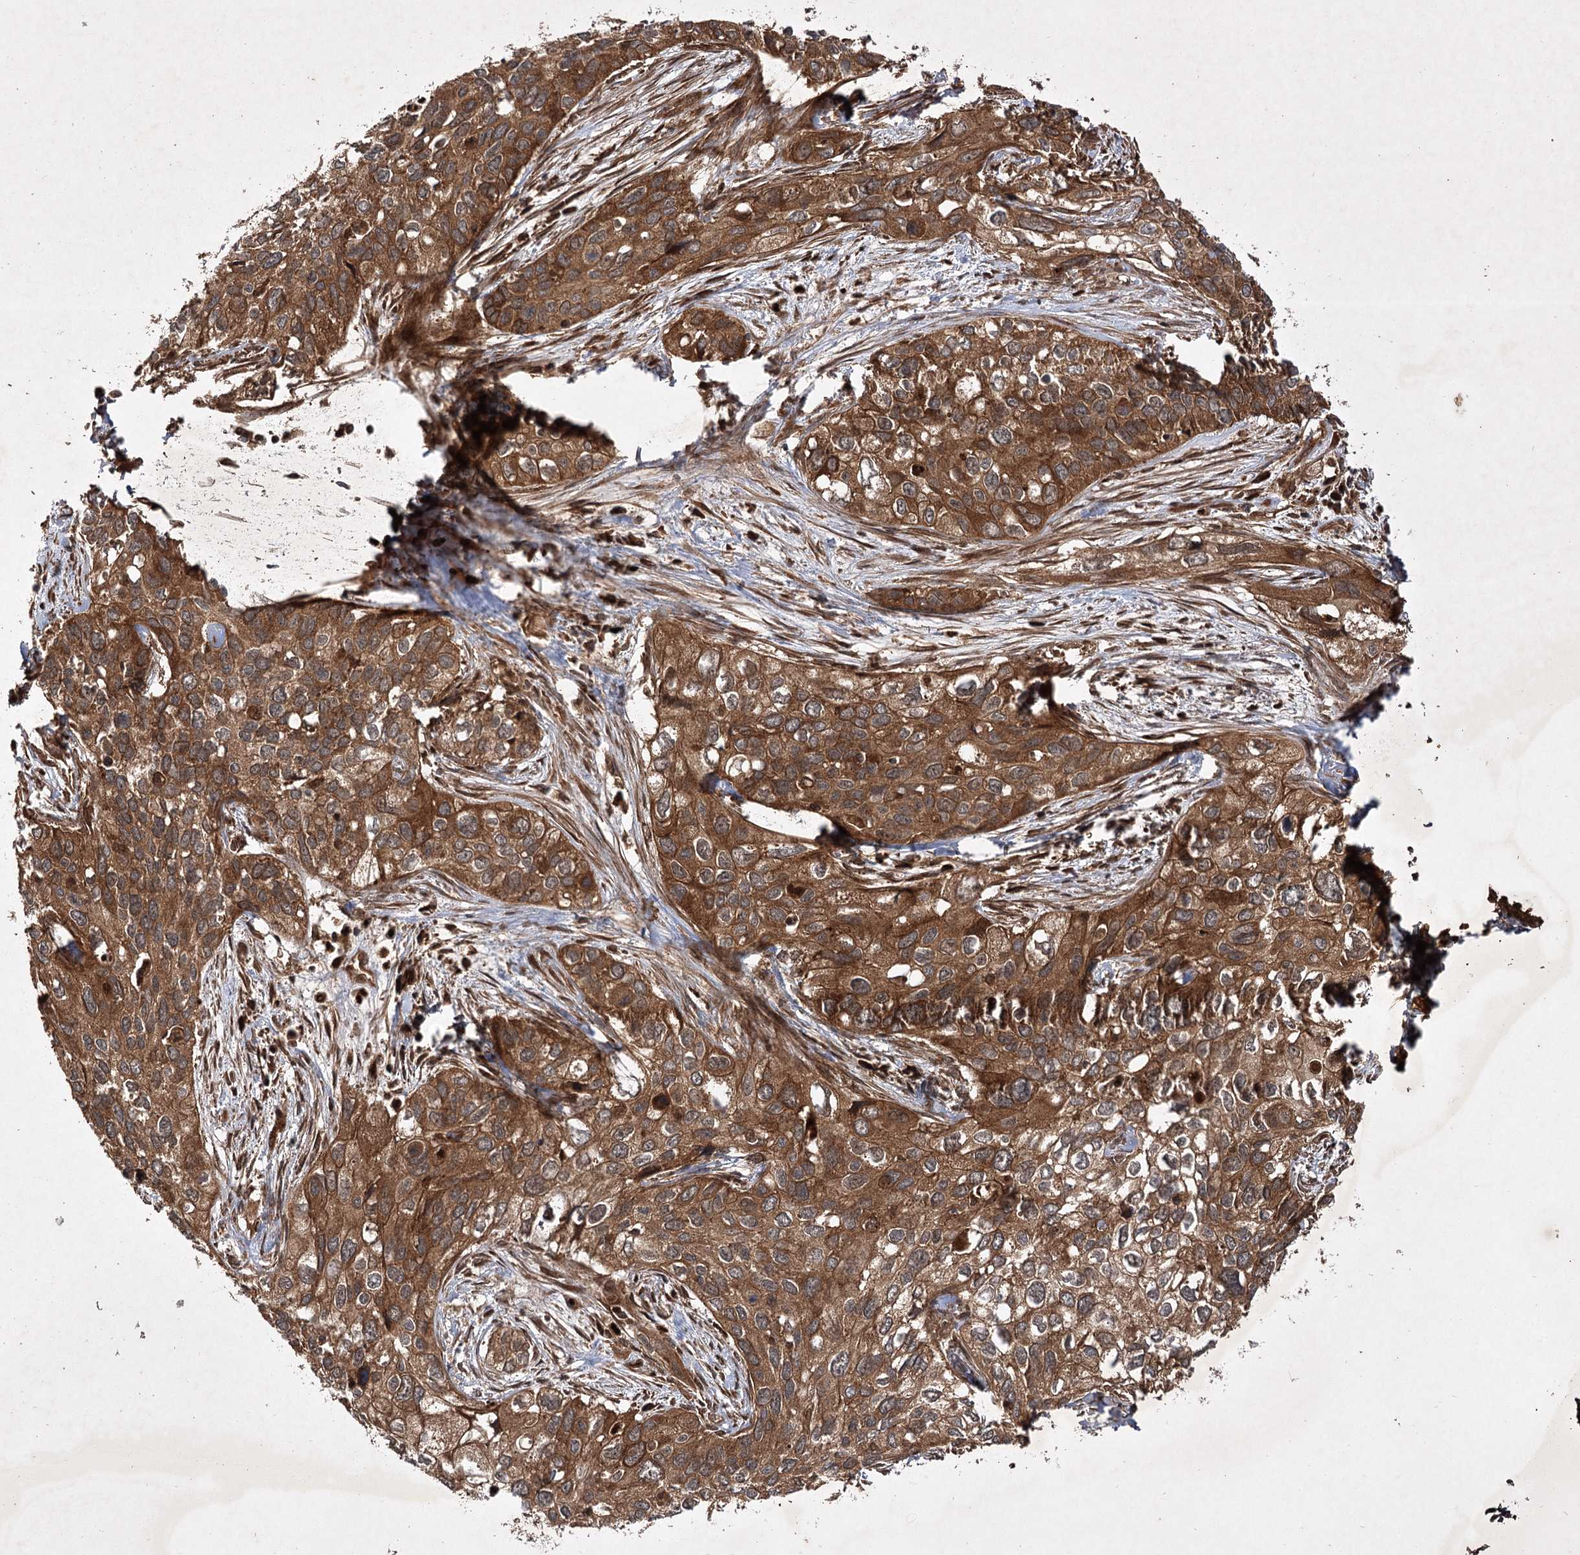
{"staining": {"intensity": "moderate", "quantity": ">75%", "location": "cytoplasmic/membranous"}, "tissue": "cervical cancer", "cell_type": "Tumor cells", "image_type": "cancer", "snomed": [{"axis": "morphology", "description": "Squamous cell carcinoma, NOS"}, {"axis": "topography", "description": "Cervix"}], "caption": "Immunohistochemical staining of human cervical cancer reveals medium levels of moderate cytoplasmic/membranous protein positivity in approximately >75% of tumor cells.", "gene": "DNAJC13", "patient": {"sex": "female", "age": 55}}